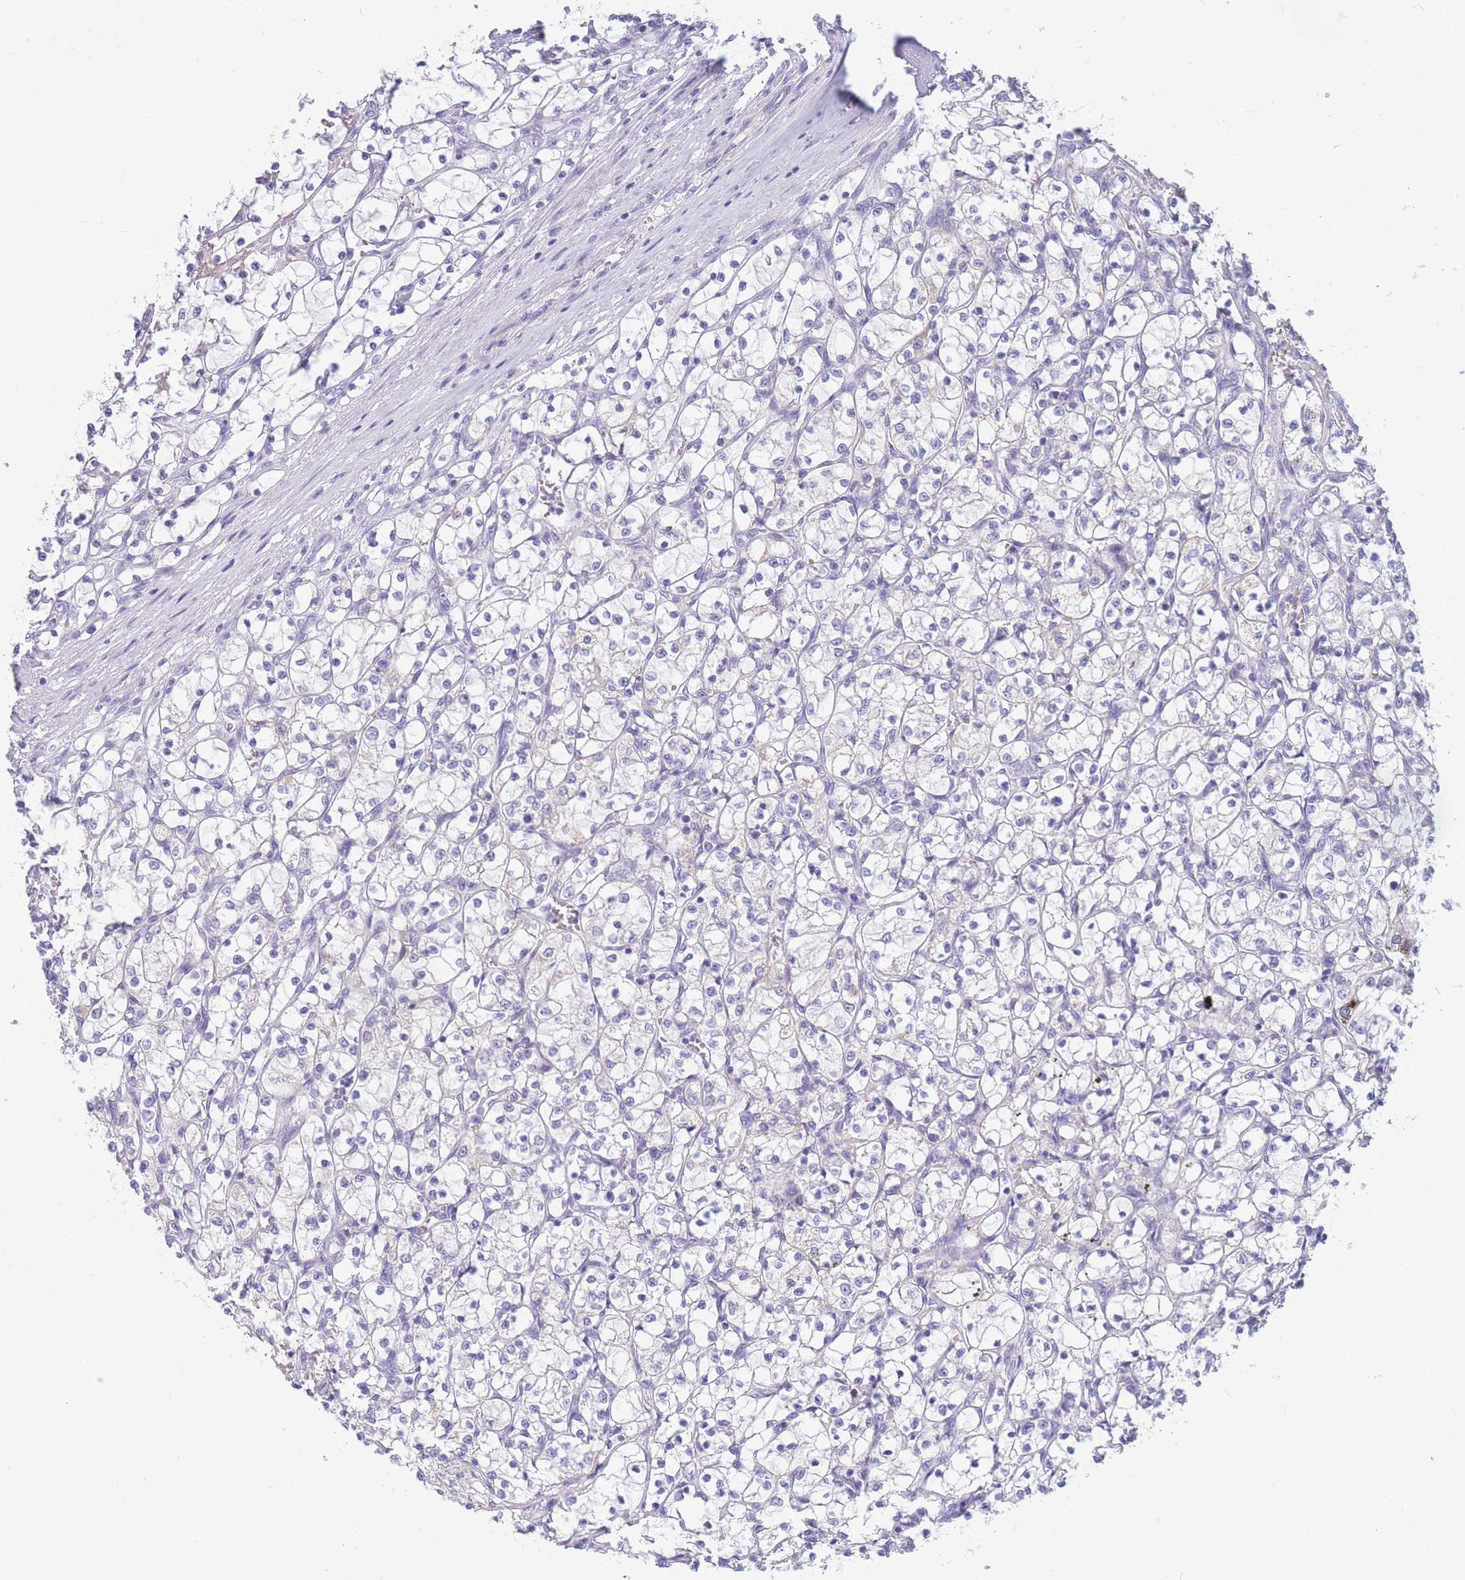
{"staining": {"intensity": "negative", "quantity": "none", "location": "none"}, "tissue": "renal cancer", "cell_type": "Tumor cells", "image_type": "cancer", "snomed": [{"axis": "morphology", "description": "Adenocarcinoma, NOS"}, {"axis": "topography", "description": "Kidney"}], "caption": "Human renal adenocarcinoma stained for a protein using IHC shows no positivity in tumor cells.", "gene": "DHRS11", "patient": {"sex": "female", "age": 69}}